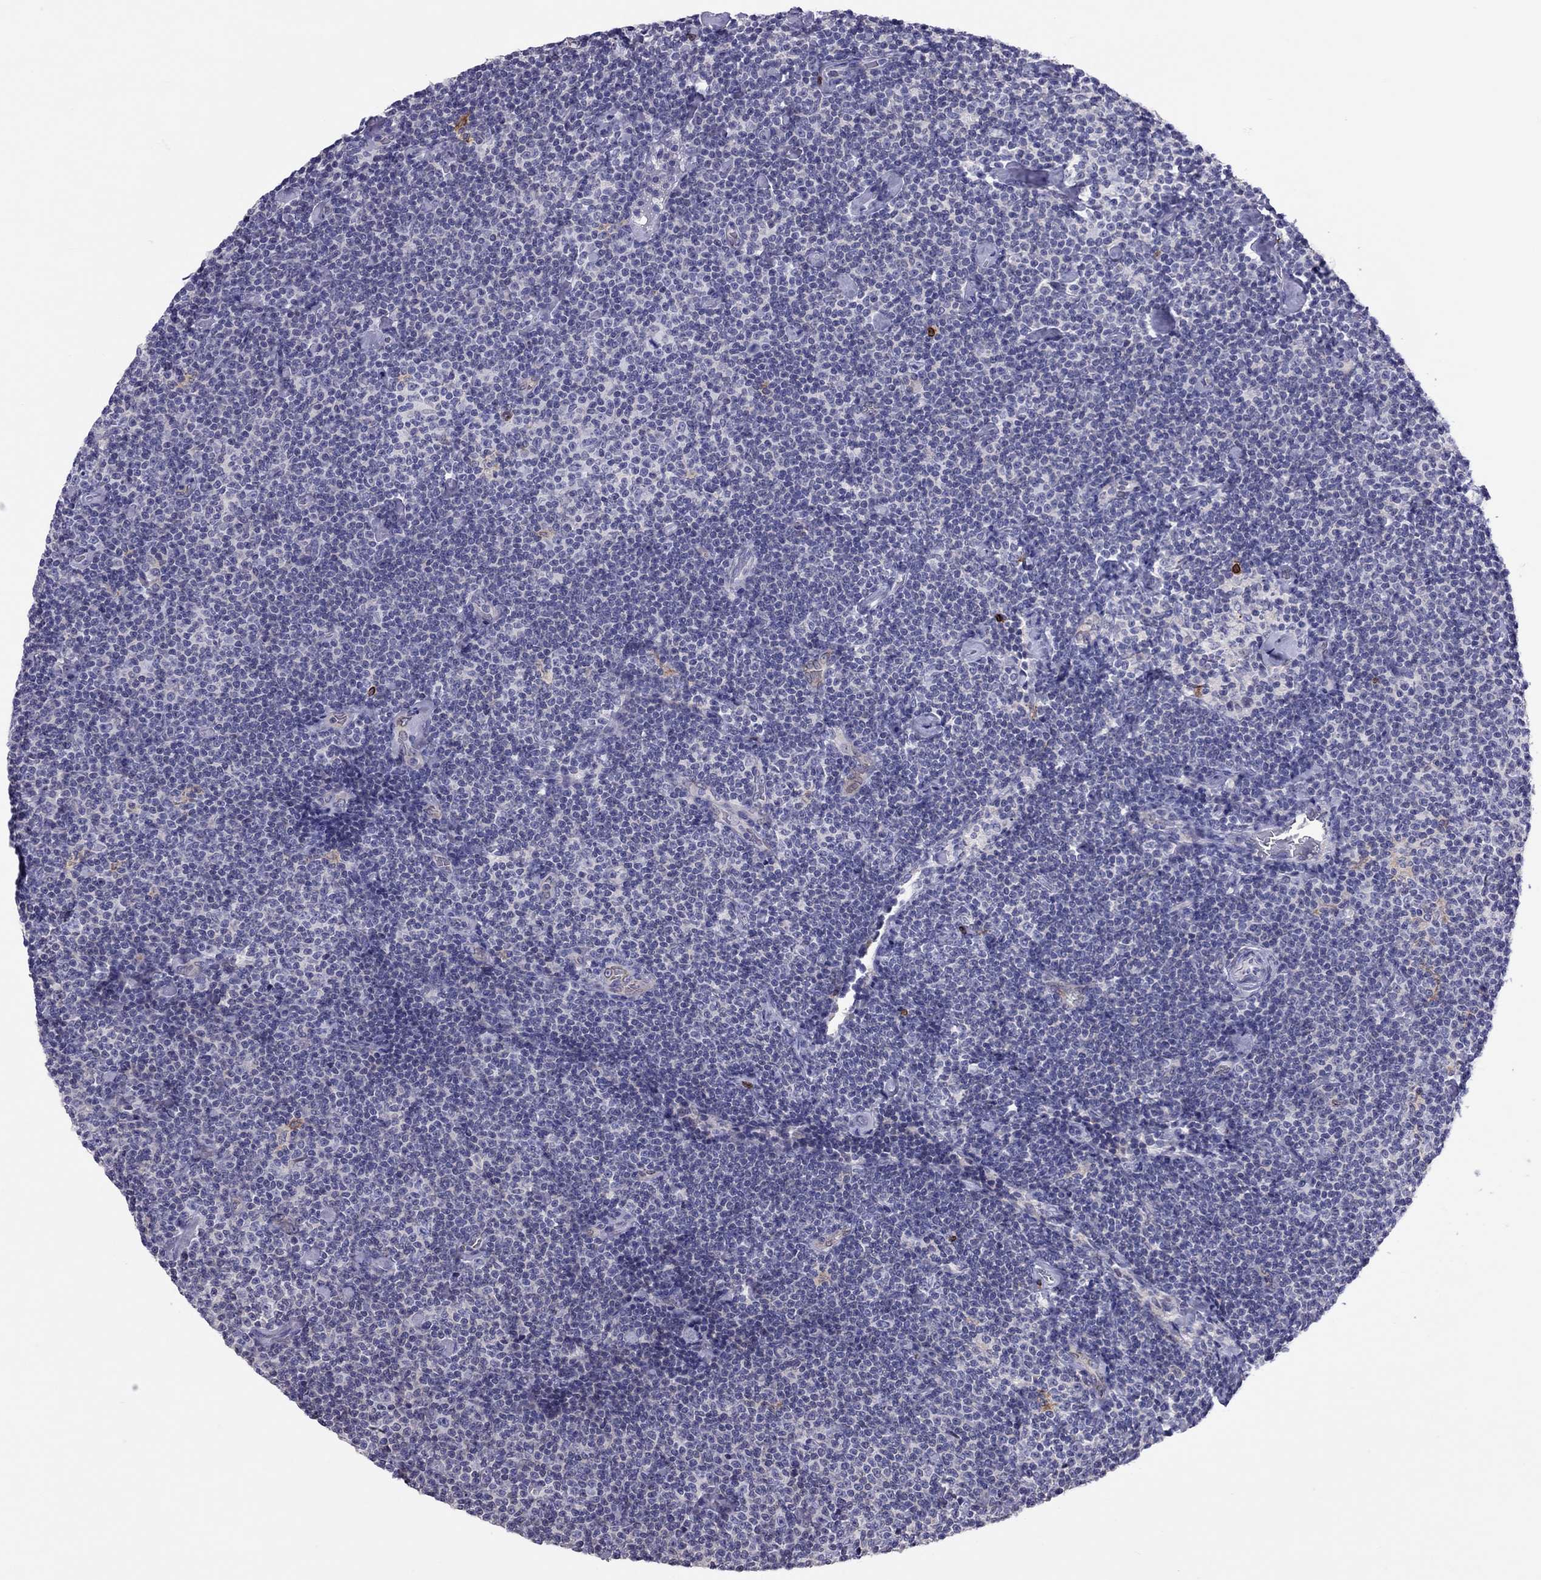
{"staining": {"intensity": "negative", "quantity": "none", "location": "none"}, "tissue": "lymphoma", "cell_type": "Tumor cells", "image_type": "cancer", "snomed": [{"axis": "morphology", "description": "Malignant lymphoma, non-Hodgkin's type, Low grade"}, {"axis": "topography", "description": "Lymph node"}], "caption": "This photomicrograph is of lymphoma stained with immunohistochemistry to label a protein in brown with the nuclei are counter-stained blue. There is no expression in tumor cells. (DAB (3,3'-diaminobenzidine) immunohistochemistry, high magnification).", "gene": "ADORA2A", "patient": {"sex": "male", "age": 81}}